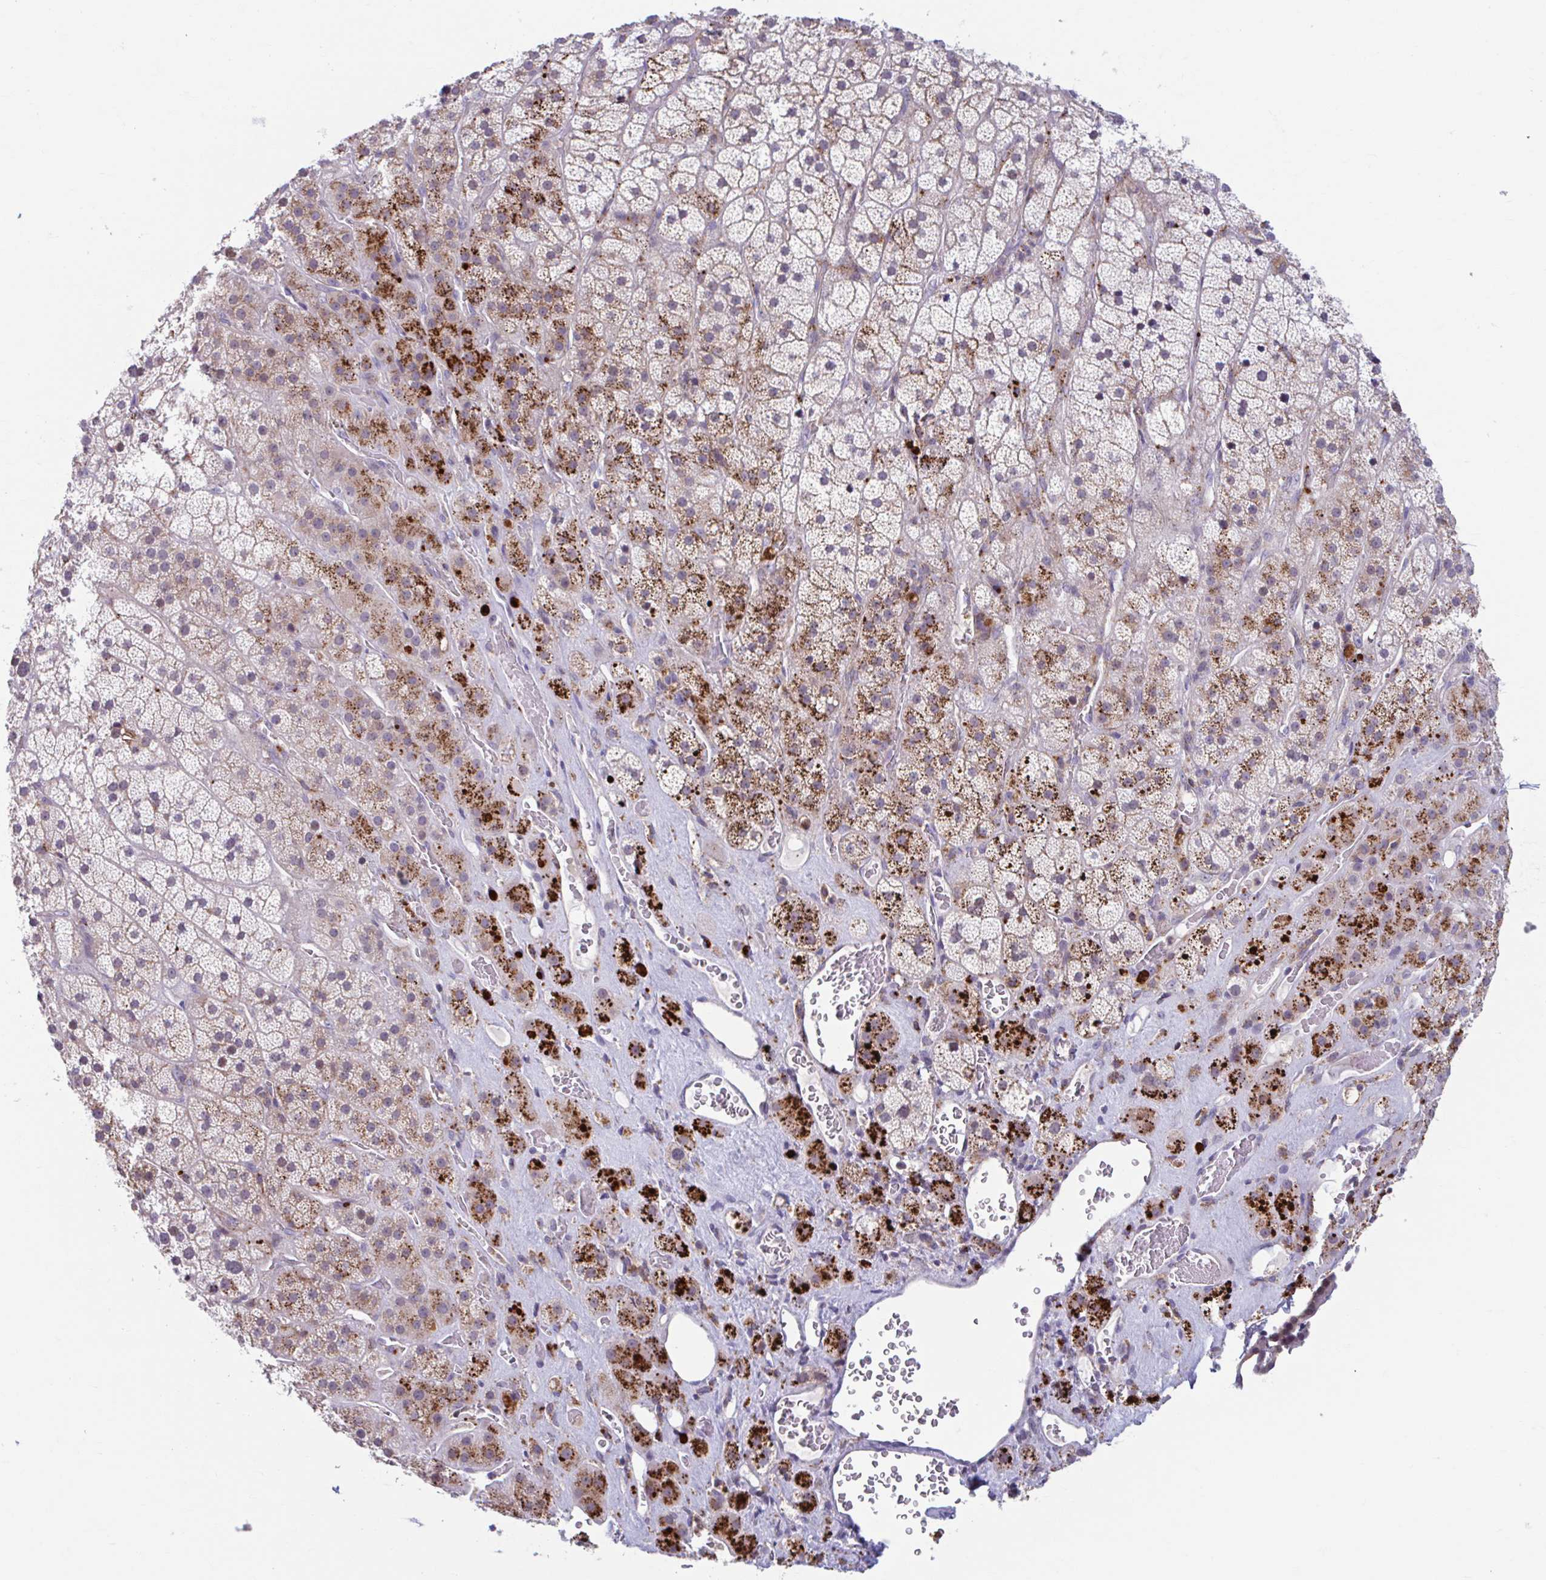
{"staining": {"intensity": "strong", "quantity": "25%-75%", "location": "cytoplasmic/membranous"}, "tissue": "adrenal gland", "cell_type": "Glandular cells", "image_type": "normal", "snomed": [{"axis": "morphology", "description": "Normal tissue, NOS"}, {"axis": "topography", "description": "Adrenal gland"}], "caption": "Benign adrenal gland shows strong cytoplasmic/membranous positivity in approximately 25%-75% of glandular cells.", "gene": "ADAT3", "patient": {"sex": "male", "age": 57}}